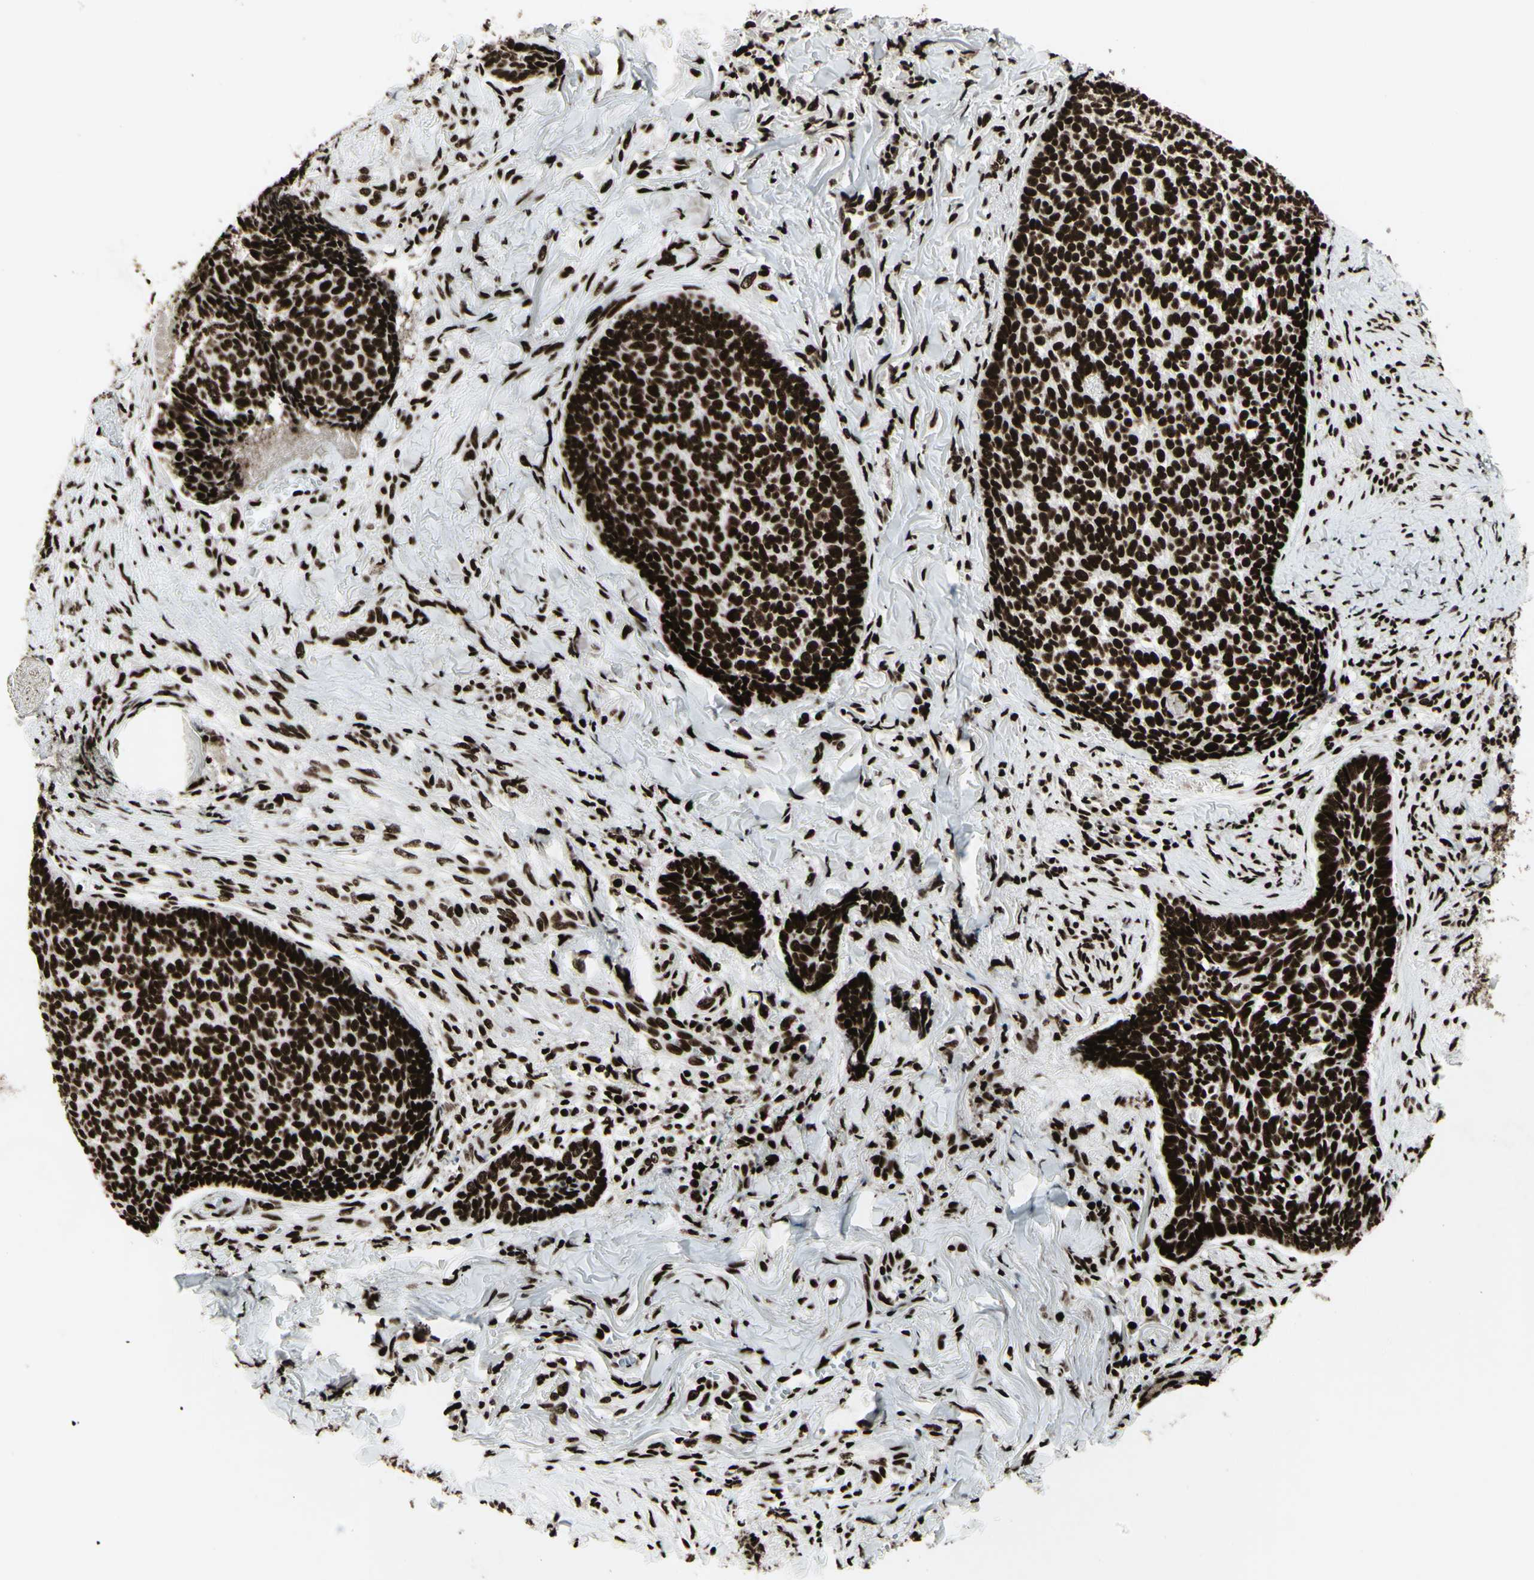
{"staining": {"intensity": "strong", "quantity": ">75%", "location": "nuclear"}, "tissue": "skin cancer", "cell_type": "Tumor cells", "image_type": "cancer", "snomed": [{"axis": "morphology", "description": "Basal cell carcinoma"}, {"axis": "topography", "description": "Skin"}], "caption": "Approximately >75% of tumor cells in basal cell carcinoma (skin) exhibit strong nuclear protein positivity as visualized by brown immunohistochemical staining.", "gene": "U2AF2", "patient": {"sex": "male", "age": 84}}